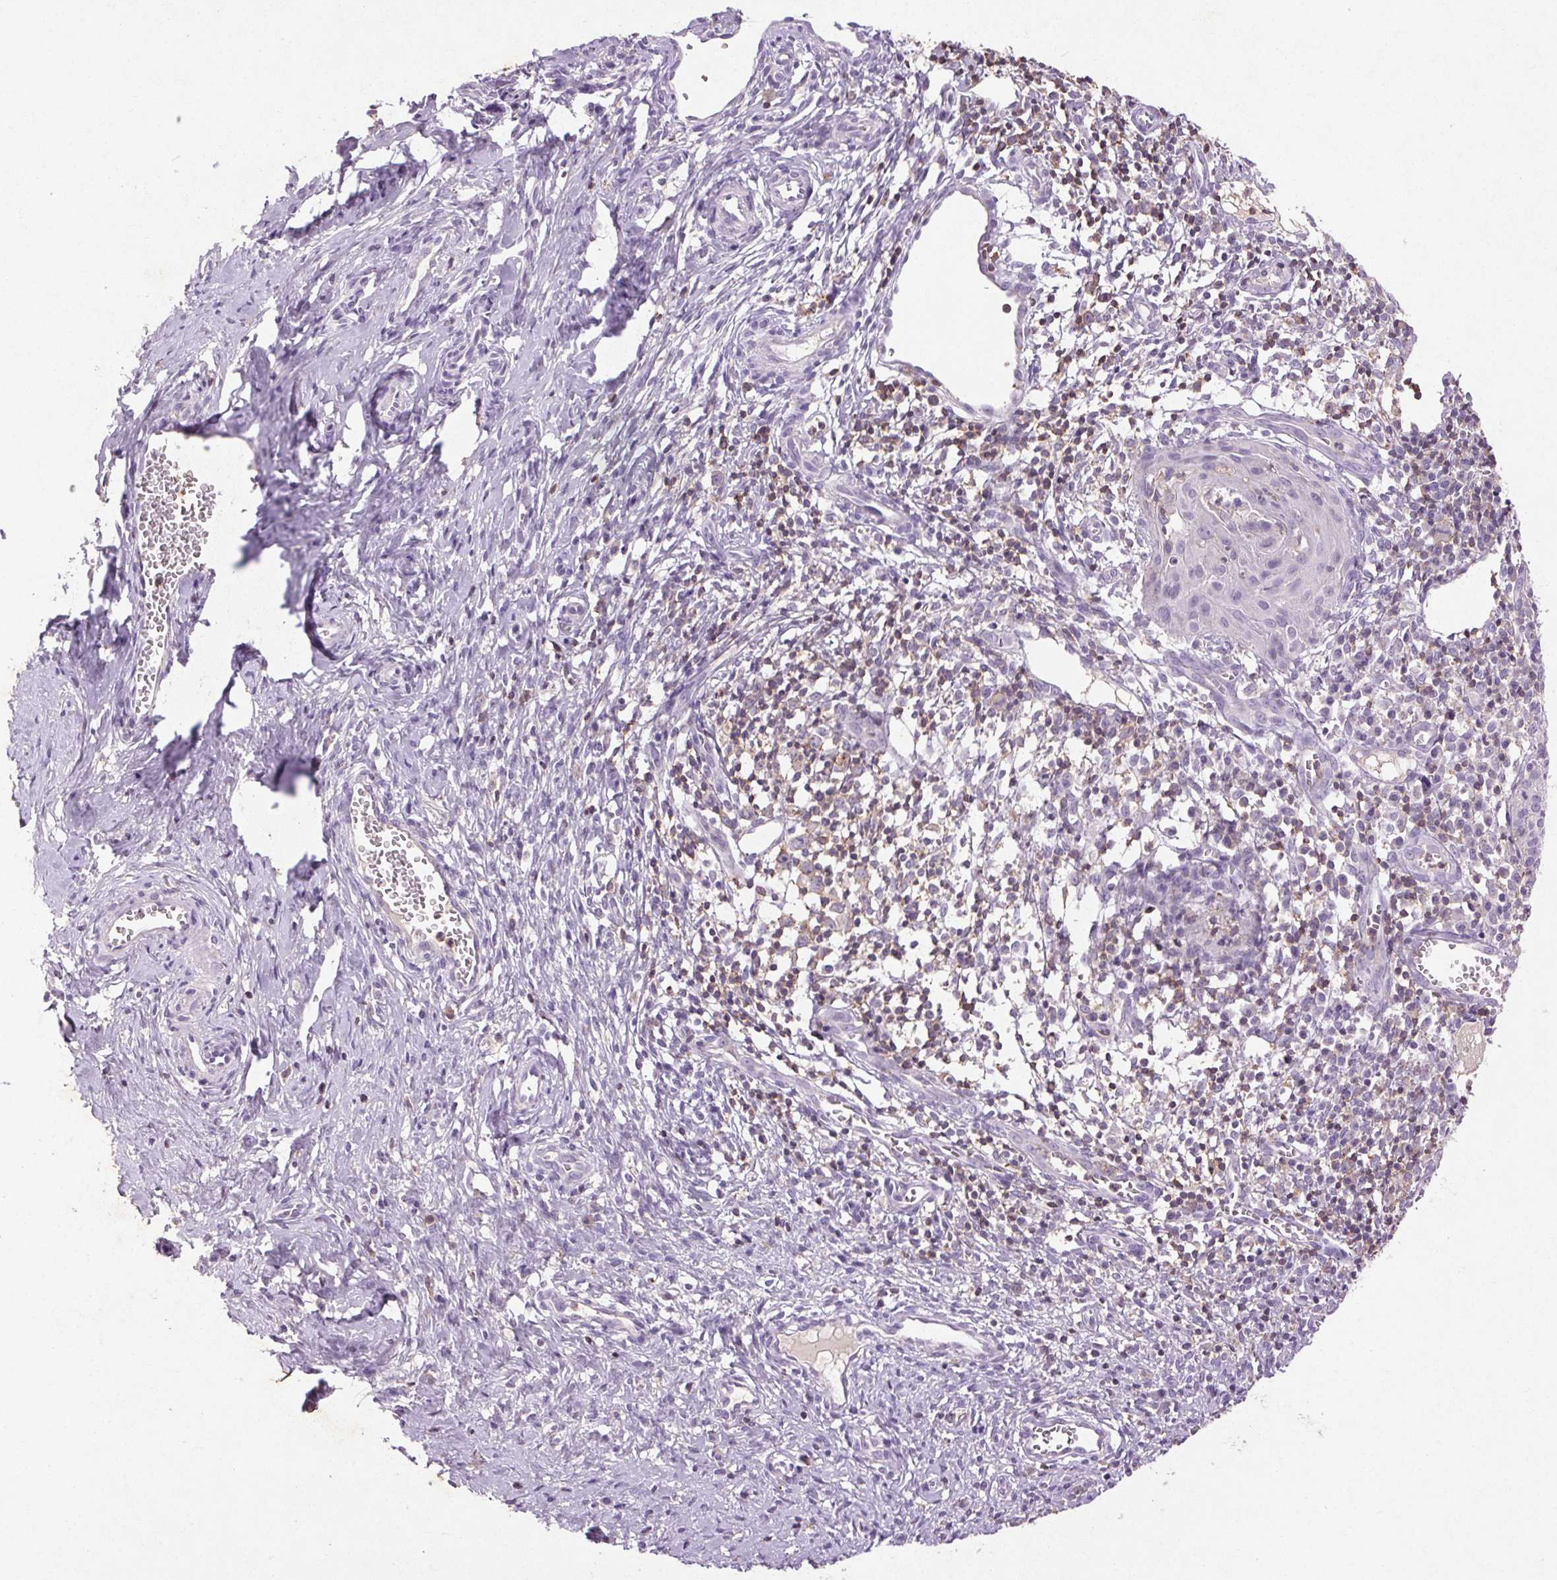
{"staining": {"intensity": "negative", "quantity": "none", "location": "none"}, "tissue": "cervical cancer", "cell_type": "Tumor cells", "image_type": "cancer", "snomed": [{"axis": "morphology", "description": "Squamous cell carcinoma, NOS"}, {"axis": "topography", "description": "Cervix"}], "caption": "The immunohistochemistry (IHC) micrograph has no significant expression in tumor cells of cervical squamous cell carcinoma tissue.", "gene": "FNDC7", "patient": {"sex": "female", "age": 52}}